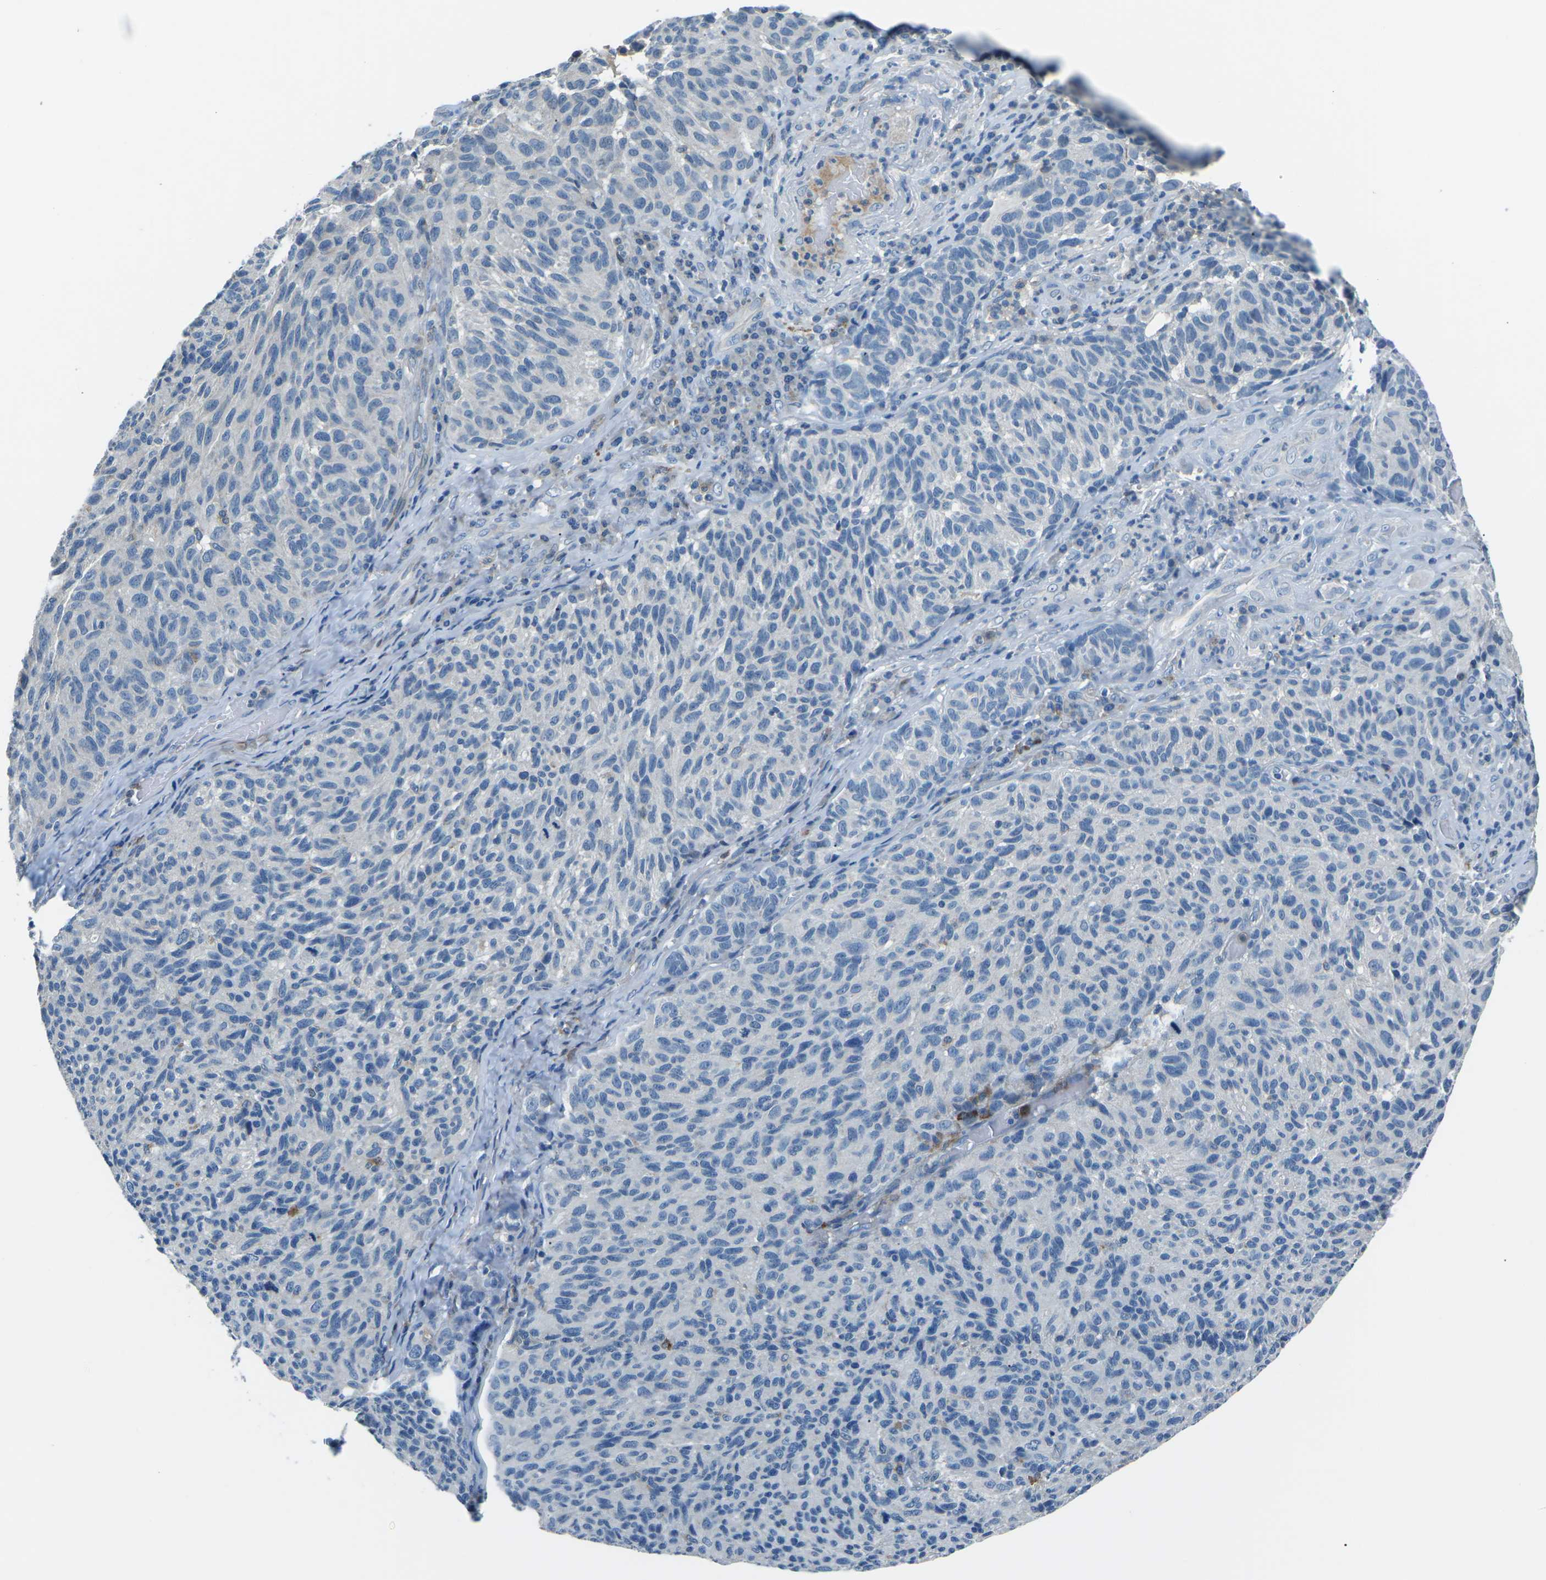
{"staining": {"intensity": "negative", "quantity": "none", "location": "none"}, "tissue": "melanoma", "cell_type": "Tumor cells", "image_type": "cancer", "snomed": [{"axis": "morphology", "description": "Malignant melanoma, NOS"}, {"axis": "topography", "description": "Skin"}], "caption": "Tumor cells show no significant staining in melanoma.", "gene": "CD1D", "patient": {"sex": "female", "age": 73}}